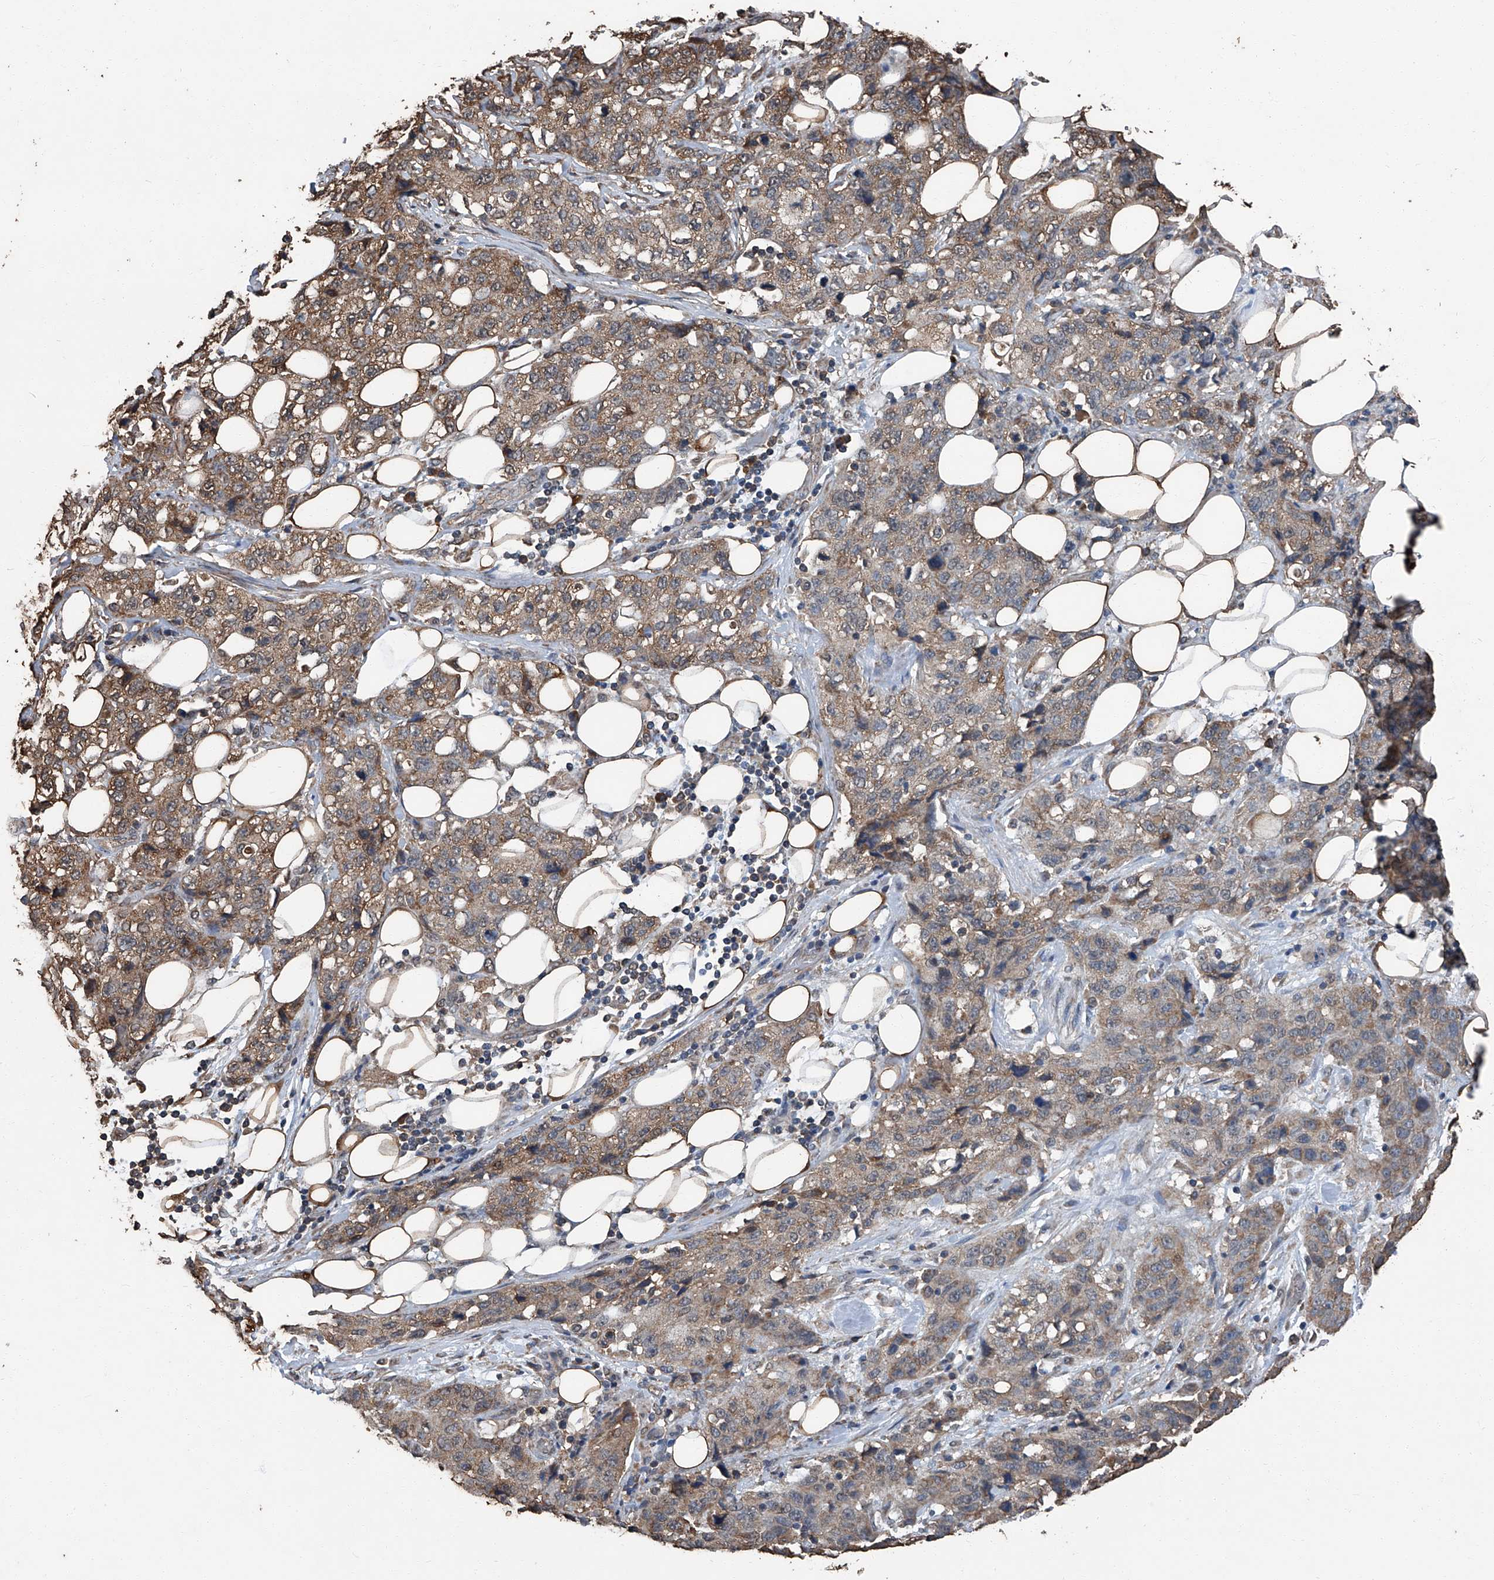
{"staining": {"intensity": "moderate", "quantity": ">75%", "location": "cytoplasmic/membranous"}, "tissue": "stomach cancer", "cell_type": "Tumor cells", "image_type": "cancer", "snomed": [{"axis": "morphology", "description": "Adenocarcinoma, NOS"}, {"axis": "topography", "description": "Stomach"}], "caption": "IHC micrograph of neoplastic tissue: human adenocarcinoma (stomach) stained using IHC reveals medium levels of moderate protein expression localized specifically in the cytoplasmic/membranous of tumor cells, appearing as a cytoplasmic/membranous brown color.", "gene": "STARD7", "patient": {"sex": "male", "age": 48}}